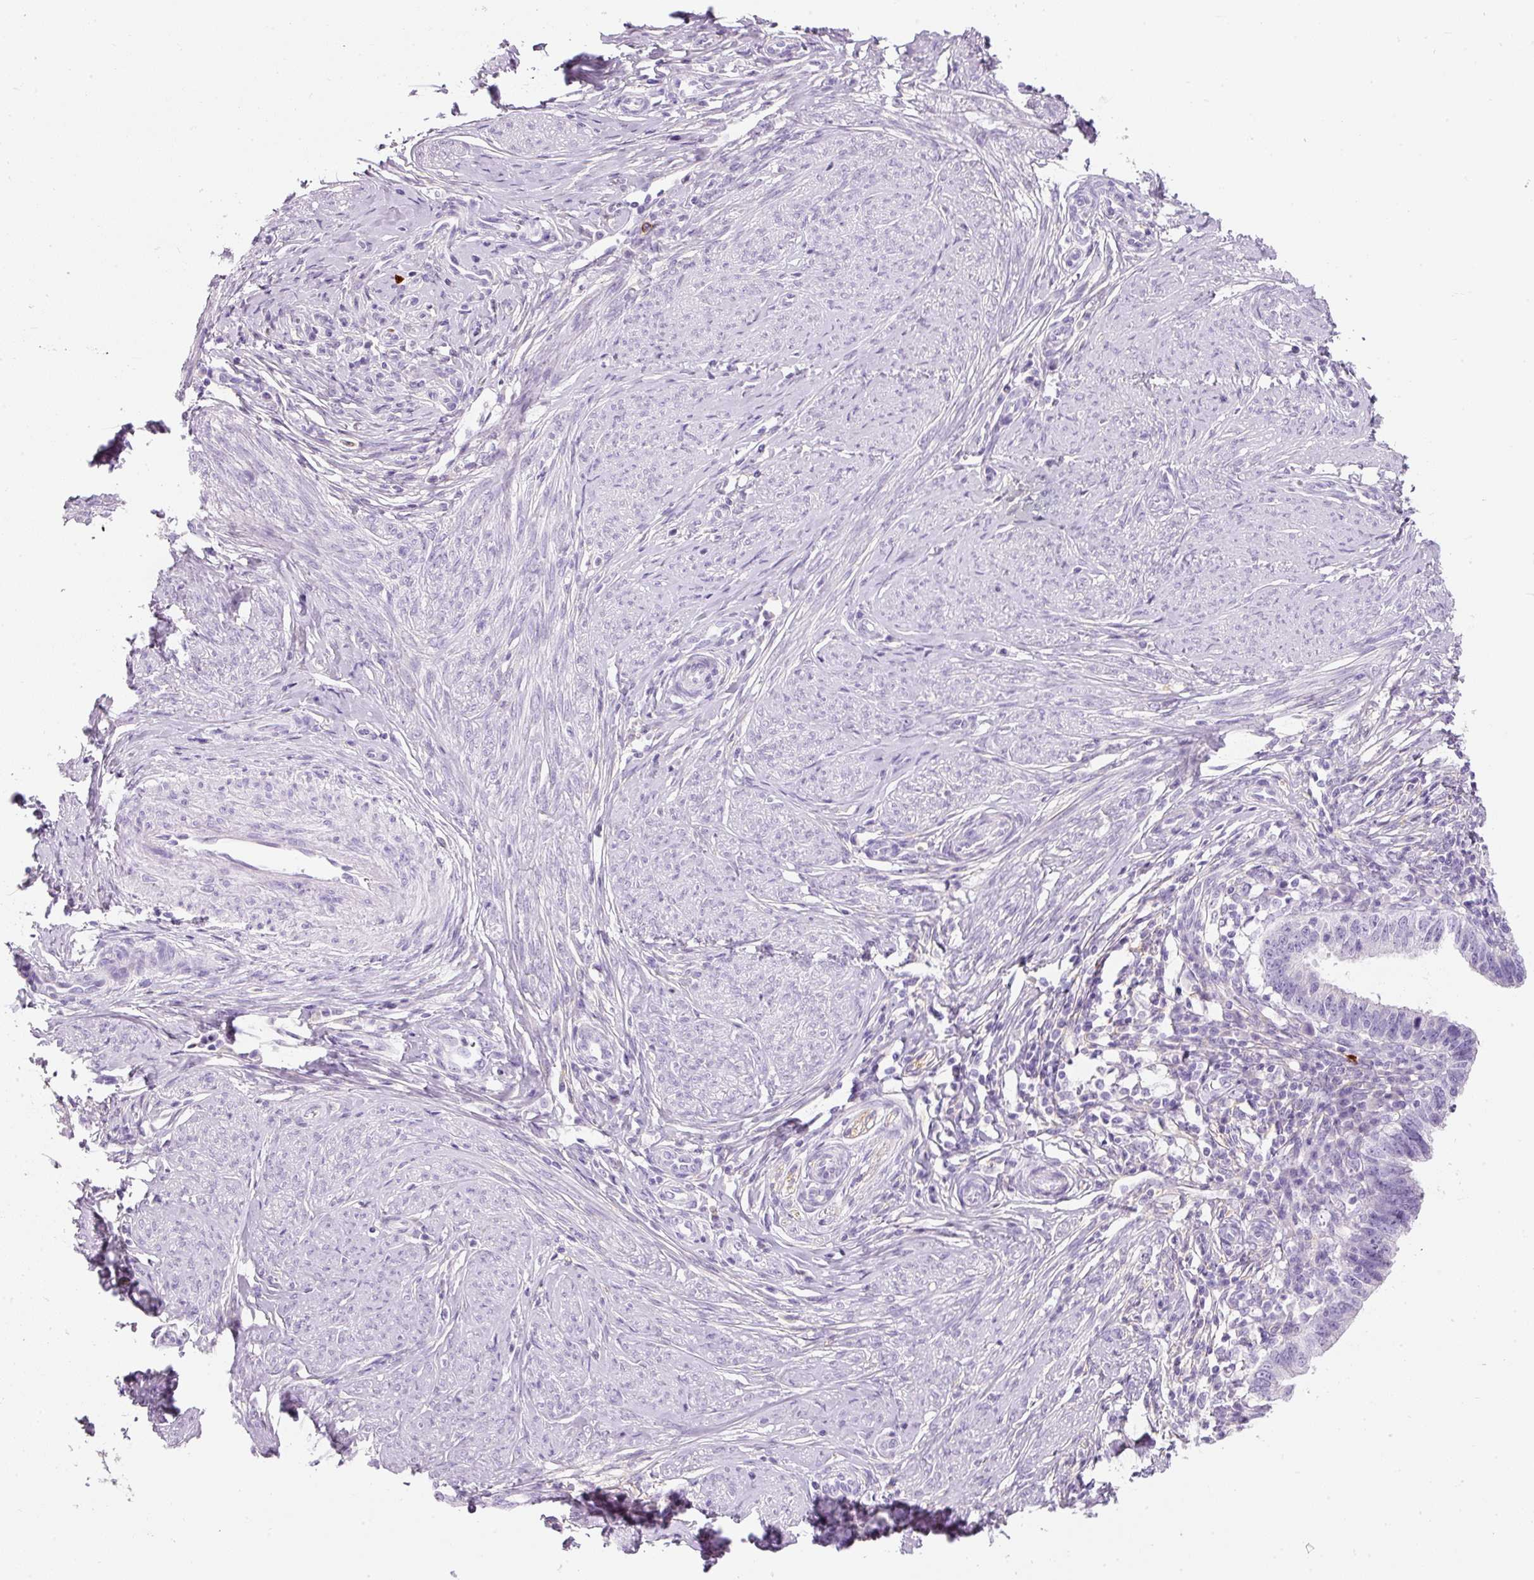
{"staining": {"intensity": "negative", "quantity": "none", "location": "none"}, "tissue": "cervical cancer", "cell_type": "Tumor cells", "image_type": "cancer", "snomed": [{"axis": "morphology", "description": "Adenocarcinoma, NOS"}, {"axis": "topography", "description": "Cervix"}], "caption": "This histopathology image is of adenocarcinoma (cervical) stained with IHC to label a protein in brown with the nuclei are counter-stained blue. There is no staining in tumor cells.", "gene": "DNM1", "patient": {"sex": "female", "age": 36}}